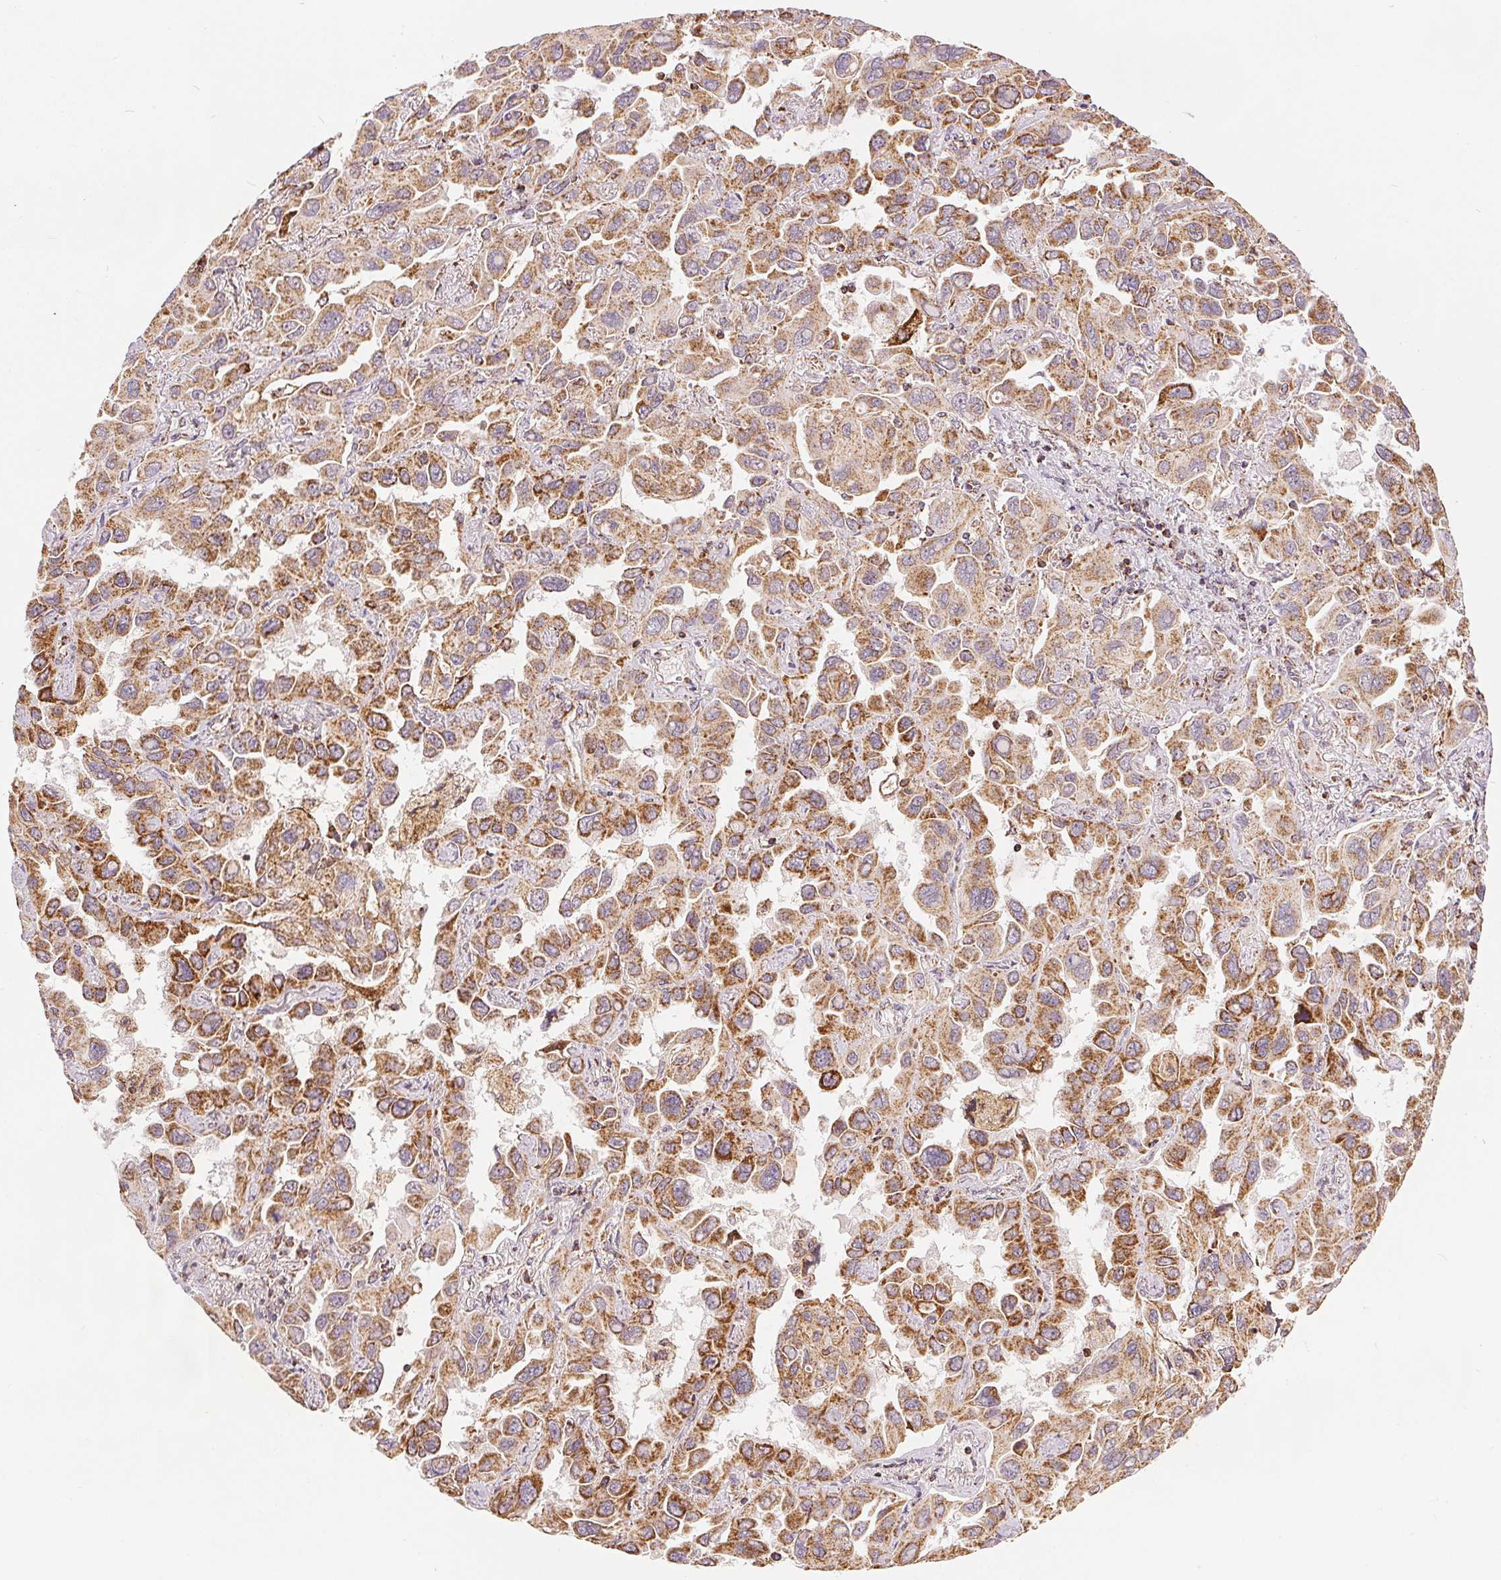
{"staining": {"intensity": "strong", "quantity": ">75%", "location": "cytoplasmic/membranous"}, "tissue": "lung cancer", "cell_type": "Tumor cells", "image_type": "cancer", "snomed": [{"axis": "morphology", "description": "Adenocarcinoma, NOS"}, {"axis": "topography", "description": "Lung"}], "caption": "Protein staining by IHC displays strong cytoplasmic/membranous positivity in approximately >75% of tumor cells in lung adenocarcinoma.", "gene": "SDHB", "patient": {"sex": "male", "age": 64}}